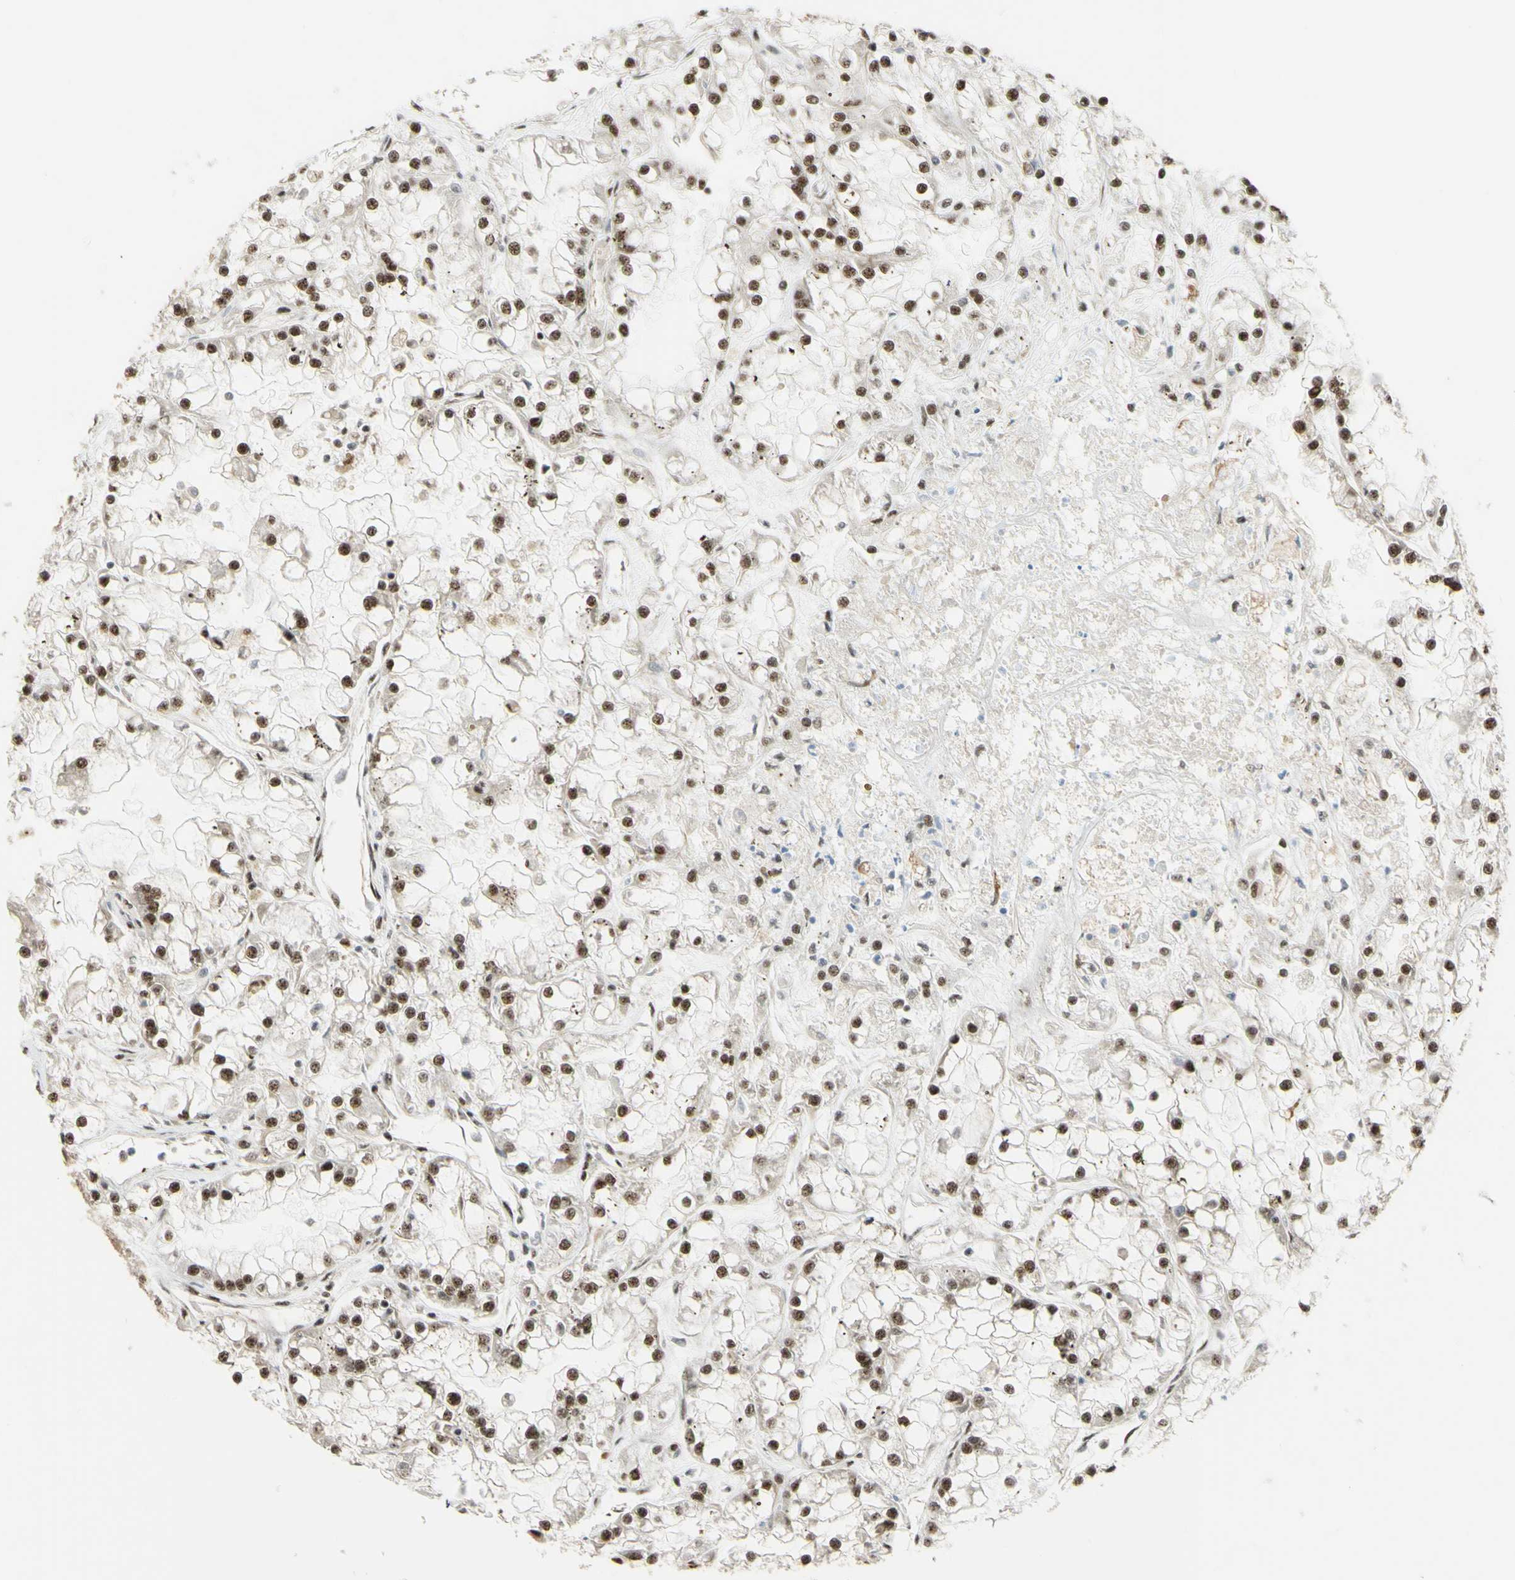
{"staining": {"intensity": "moderate", "quantity": ">75%", "location": "nuclear"}, "tissue": "renal cancer", "cell_type": "Tumor cells", "image_type": "cancer", "snomed": [{"axis": "morphology", "description": "Adenocarcinoma, NOS"}, {"axis": "topography", "description": "Kidney"}], "caption": "Moderate nuclear positivity for a protein is seen in about >75% of tumor cells of renal cancer using IHC.", "gene": "SAP18", "patient": {"sex": "female", "age": 52}}